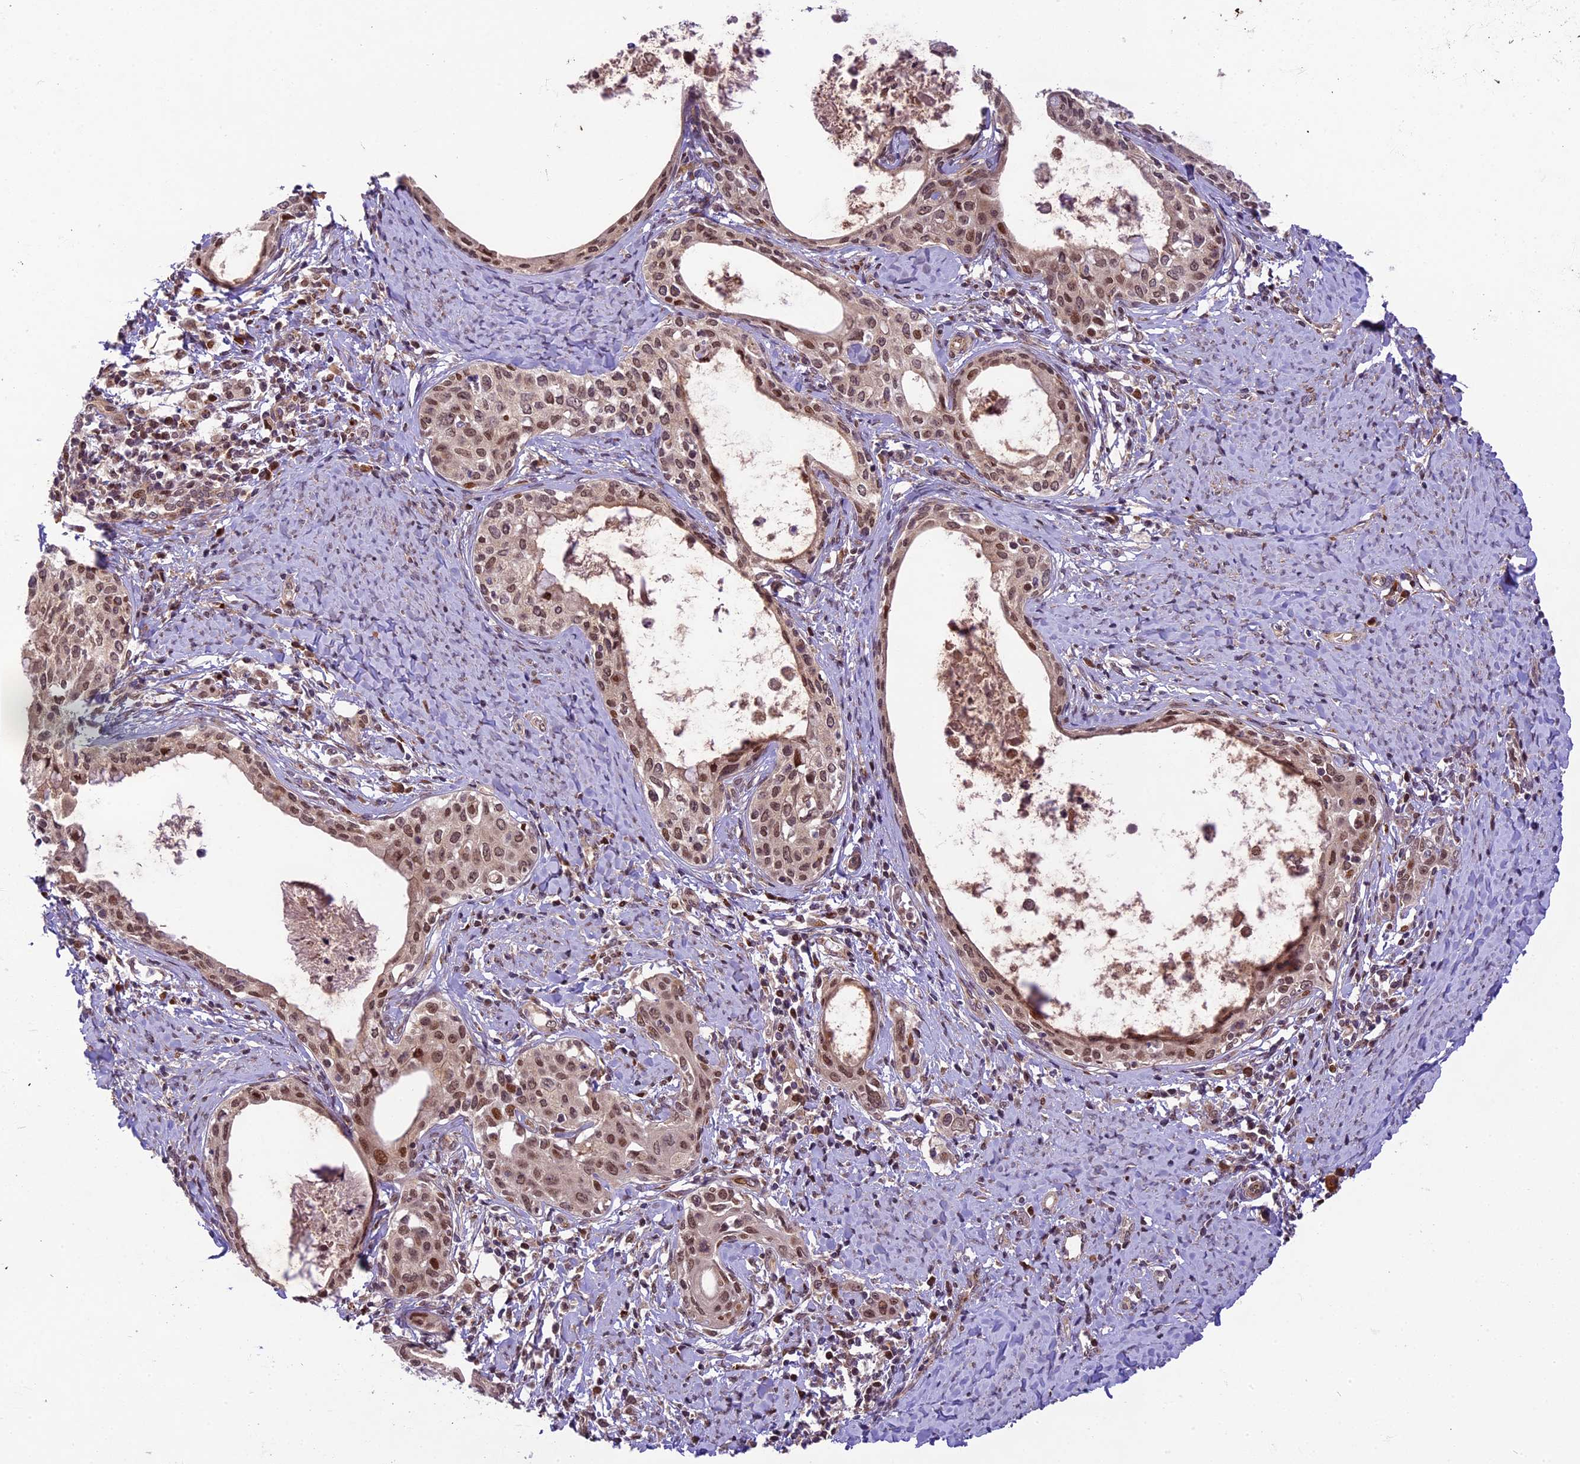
{"staining": {"intensity": "moderate", "quantity": ">75%", "location": "nuclear"}, "tissue": "cervical cancer", "cell_type": "Tumor cells", "image_type": "cancer", "snomed": [{"axis": "morphology", "description": "Squamous cell carcinoma, NOS"}, {"axis": "morphology", "description": "Adenocarcinoma, NOS"}, {"axis": "topography", "description": "Cervix"}], "caption": "A brown stain shows moderate nuclear positivity of a protein in cervical squamous cell carcinoma tumor cells.", "gene": "NEK8", "patient": {"sex": "female", "age": 52}}